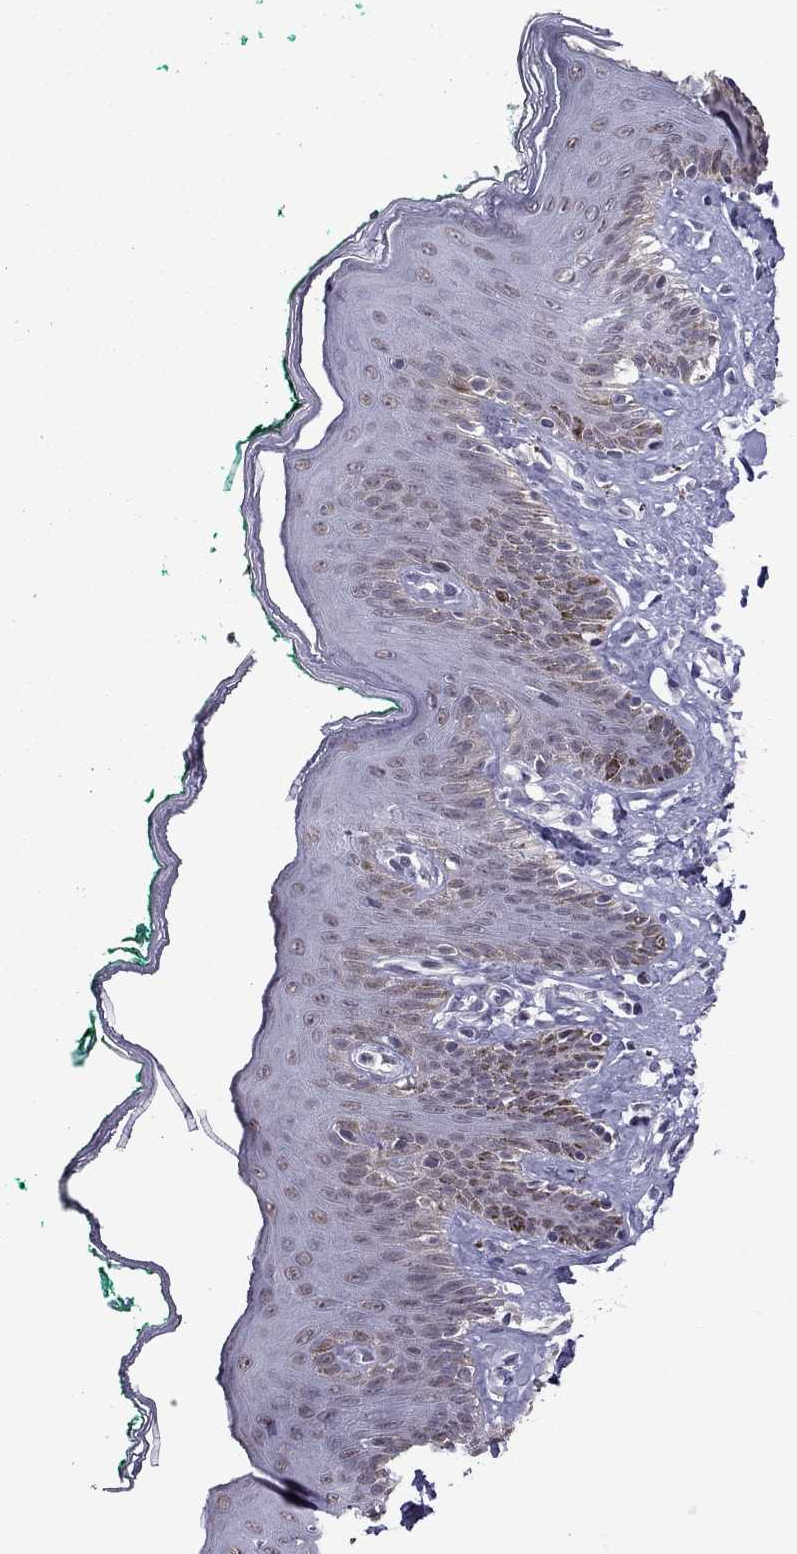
{"staining": {"intensity": "weak", "quantity": "<25%", "location": "nuclear"}, "tissue": "skin", "cell_type": "Epidermal cells", "image_type": "normal", "snomed": [{"axis": "morphology", "description": "Normal tissue, NOS"}, {"axis": "topography", "description": "Vulva"}], "caption": "This histopathology image is of normal skin stained with IHC to label a protein in brown with the nuclei are counter-stained blue. There is no positivity in epidermal cells.", "gene": "PPP1R3A", "patient": {"sex": "female", "age": 66}}